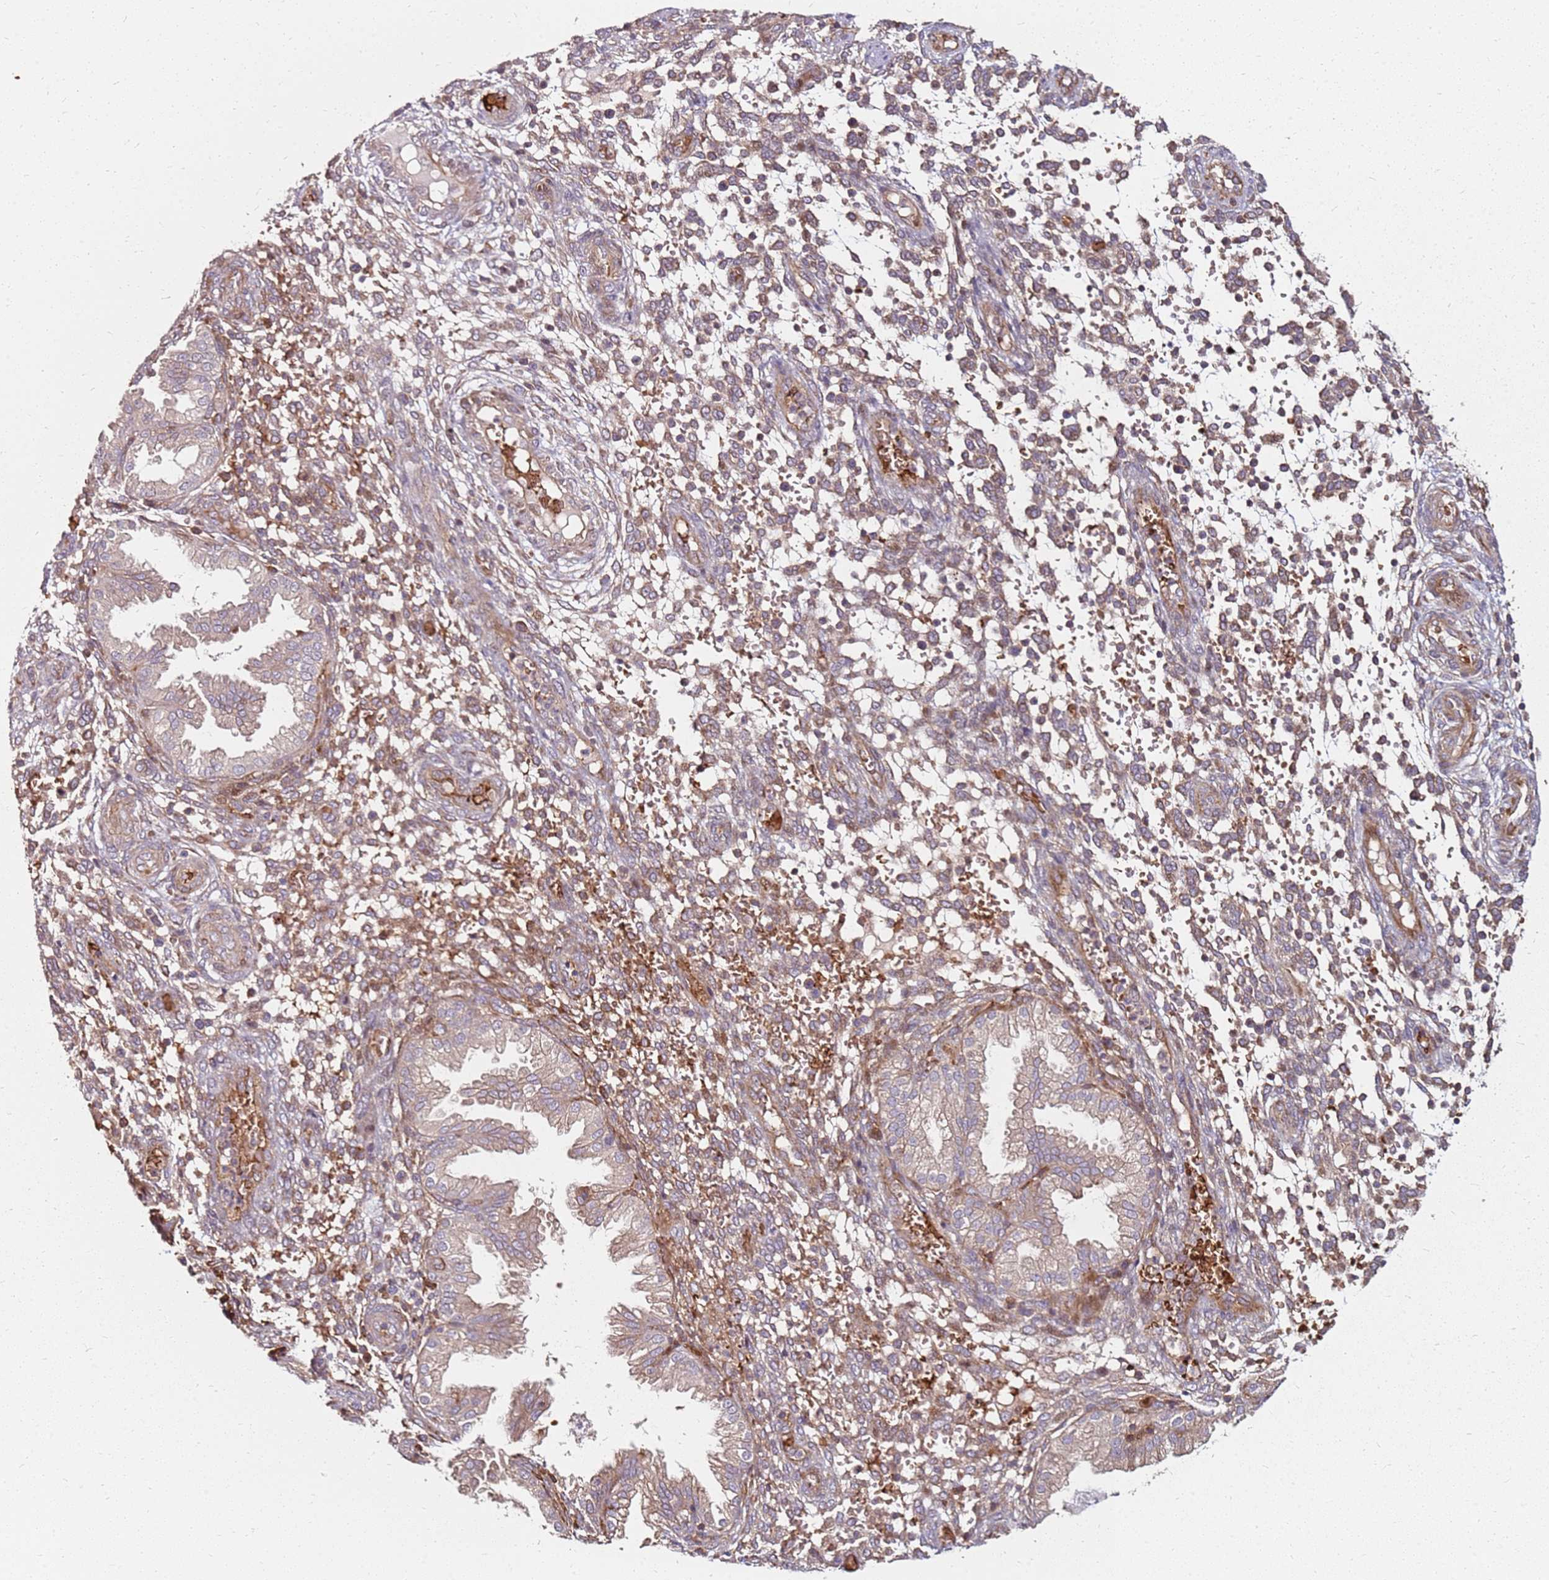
{"staining": {"intensity": "moderate", "quantity": "<25%", "location": "cytoplasmic/membranous"}, "tissue": "endometrium", "cell_type": "Cells in endometrial stroma", "image_type": "normal", "snomed": [{"axis": "morphology", "description": "Normal tissue, NOS"}, {"axis": "topography", "description": "Endometrium"}], "caption": "Protein analysis of unremarkable endometrium demonstrates moderate cytoplasmic/membranous positivity in approximately <25% of cells in endometrial stroma.", "gene": "RNF11", "patient": {"sex": "female", "age": 33}}